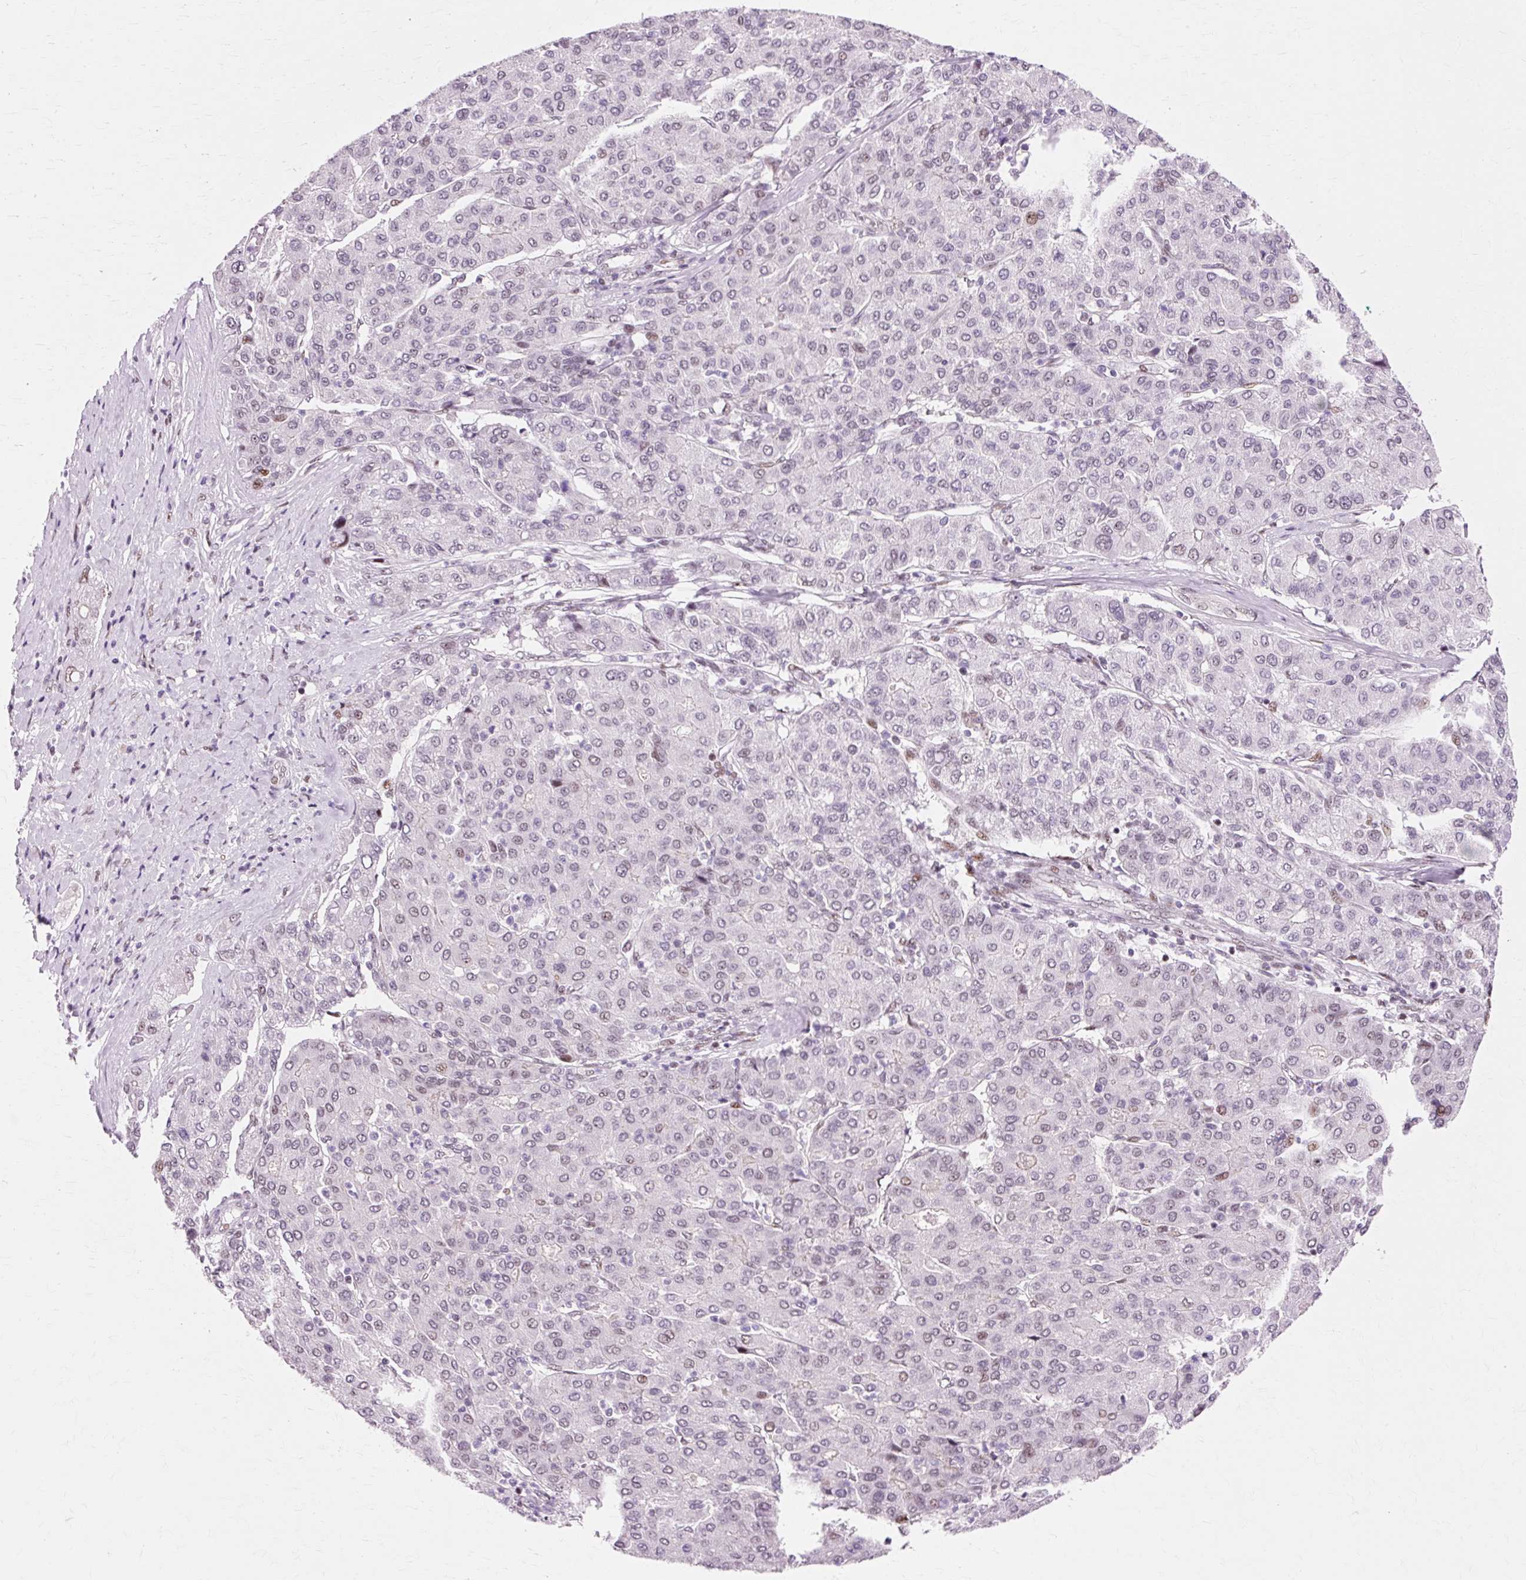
{"staining": {"intensity": "weak", "quantity": "25%-75%", "location": "nuclear"}, "tissue": "liver cancer", "cell_type": "Tumor cells", "image_type": "cancer", "snomed": [{"axis": "morphology", "description": "Carcinoma, Hepatocellular, NOS"}, {"axis": "topography", "description": "Liver"}], "caption": "The histopathology image reveals a brown stain indicating the presence of a protein in the nuclear of tumor cells in liver hepatocellular carcinoma.", "gene": "MACROD2", "patient": {"sex": "male", "age": 65}}